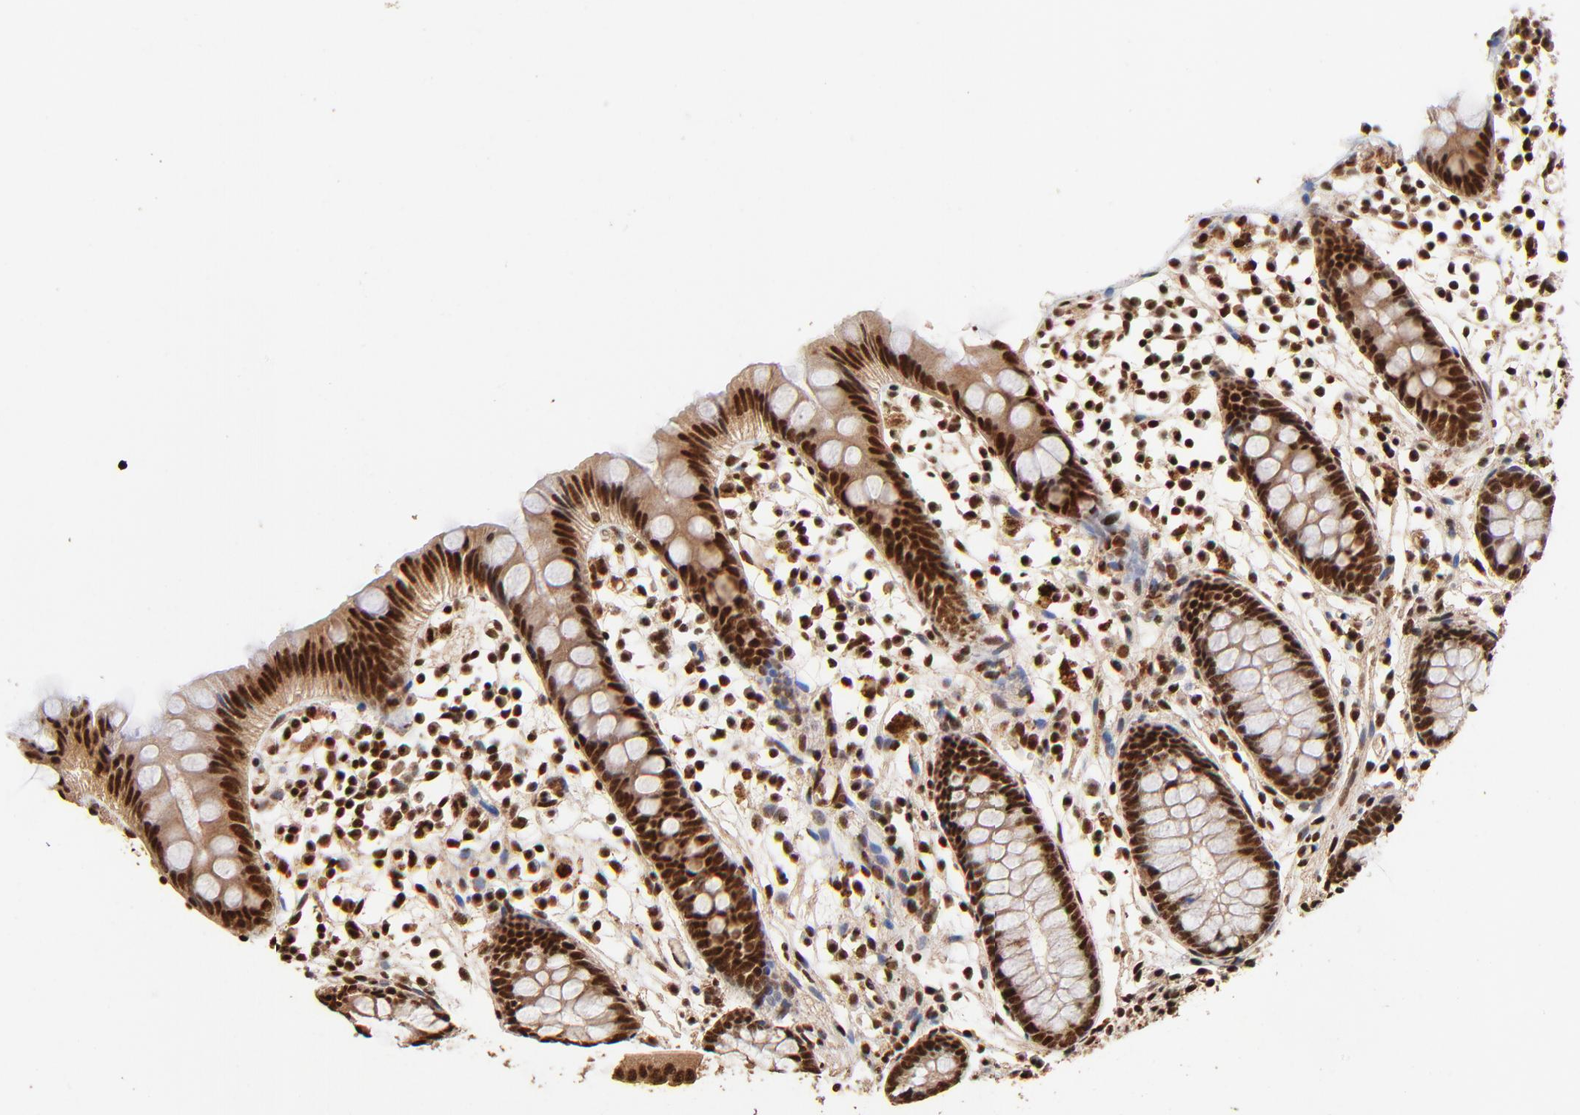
{"staining": {"intensity": "strong", "quantity": ">75%", "location": "cytoplasmic/membranous,nuclear"}, "tissue": "appendix", "cell_type": "Glandular cells", "image_type": "normal", "snomed": [{"axis": "morphology", "description": "Normal tissue, NOS"}, {"axis": "topography", "description": "Appendix"}], "caption": "Protein expression analysis of benign appendix exhibits strong cytoplasmic/membranous,nuclear staining in about >75% of glandular cells. (DAB IHC with brightfield microscopy, high magnification).", "gene": "MED12", "patient": {"sex": "male", "age": 38}}